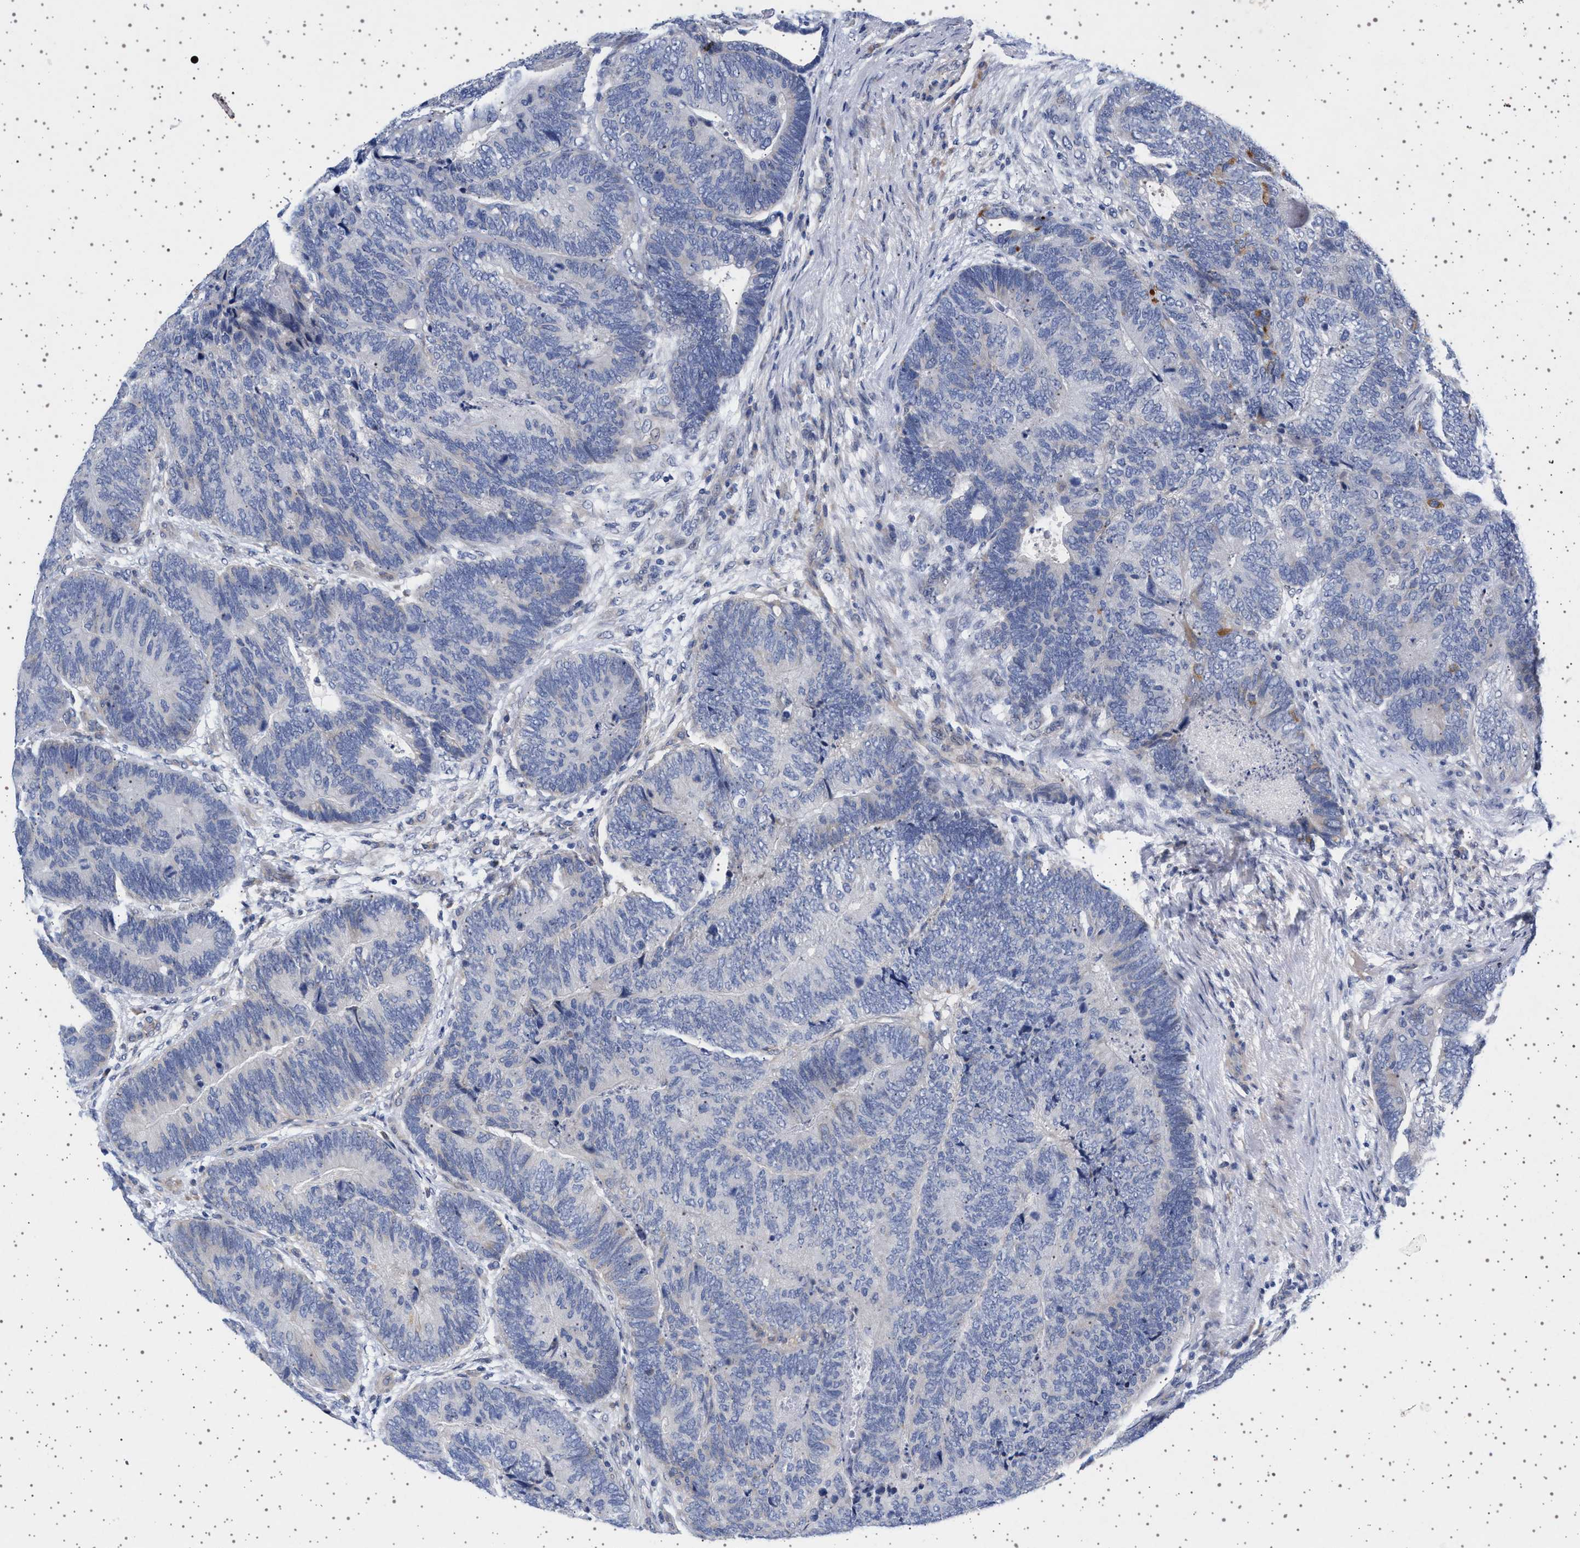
{"staining": {"intensity": "negative", "quantity": "none", "location": "none"}, "tissue": "colorectal cancer", "cell_type": "Tumor cells", "image_type": "cancer", "snomed": [{"axis": "morphology", "description": "Adenocarcinoma, NOS"}, {"axis": "topography", "description": "Colon"}], "caption": "DAB immunohistochemical staining of human colorectal cancer reveals no significant expression in tumor cells. The staining was performed using DAB to visualize the protein expression in brown, while the nuclei were stained in blue with hematoxylin (Magnification: 20x).", "gene": "TRMT10B", "patient": {"sex": "female", "age": 67}}